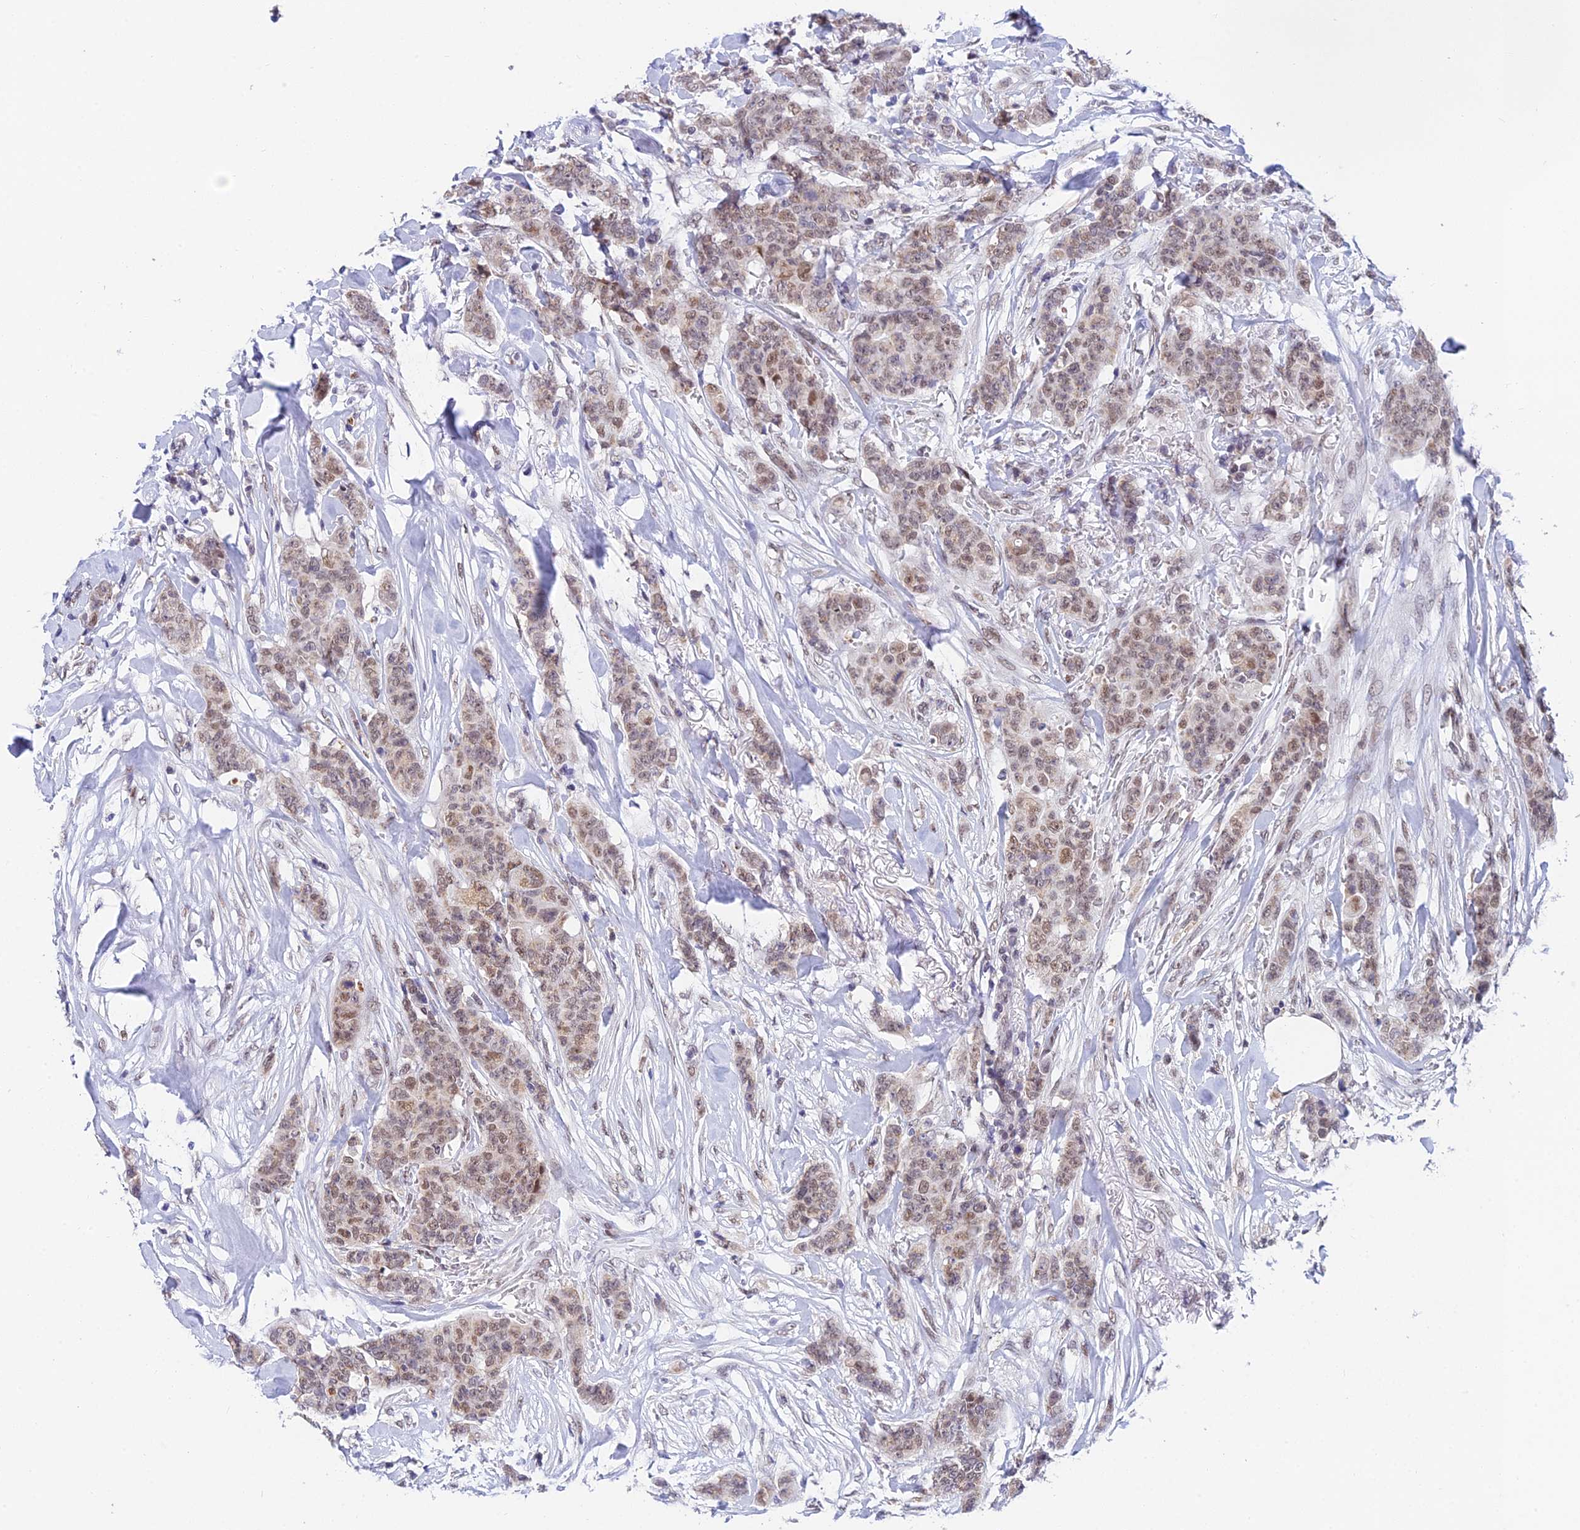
{"staining": {"intensity": "moderate", "quantity": ">75%", "location": "nuclear"}, "tissue": "breast cancer", "cell_type": "Tumor cells", "image_type": "cancer", "snomed": [{"axis": "morphology", "description": "Duct carcinoma"}, {"axis": "topography", "description": "Breast"}], "caption": "Protein staining of breast cancer (infiltrating ductal carcinoma) tissue reveals moderate nuclear positivity in approximately >75% of tumor cells. The staining was performed using DAB to visualize the protein expression in brown, while the nuclei were stained in blue with hematoxylin (Magnification: 20x).", "gene": "C2orf49", "patient": {"sex": "female", "age": 40}}